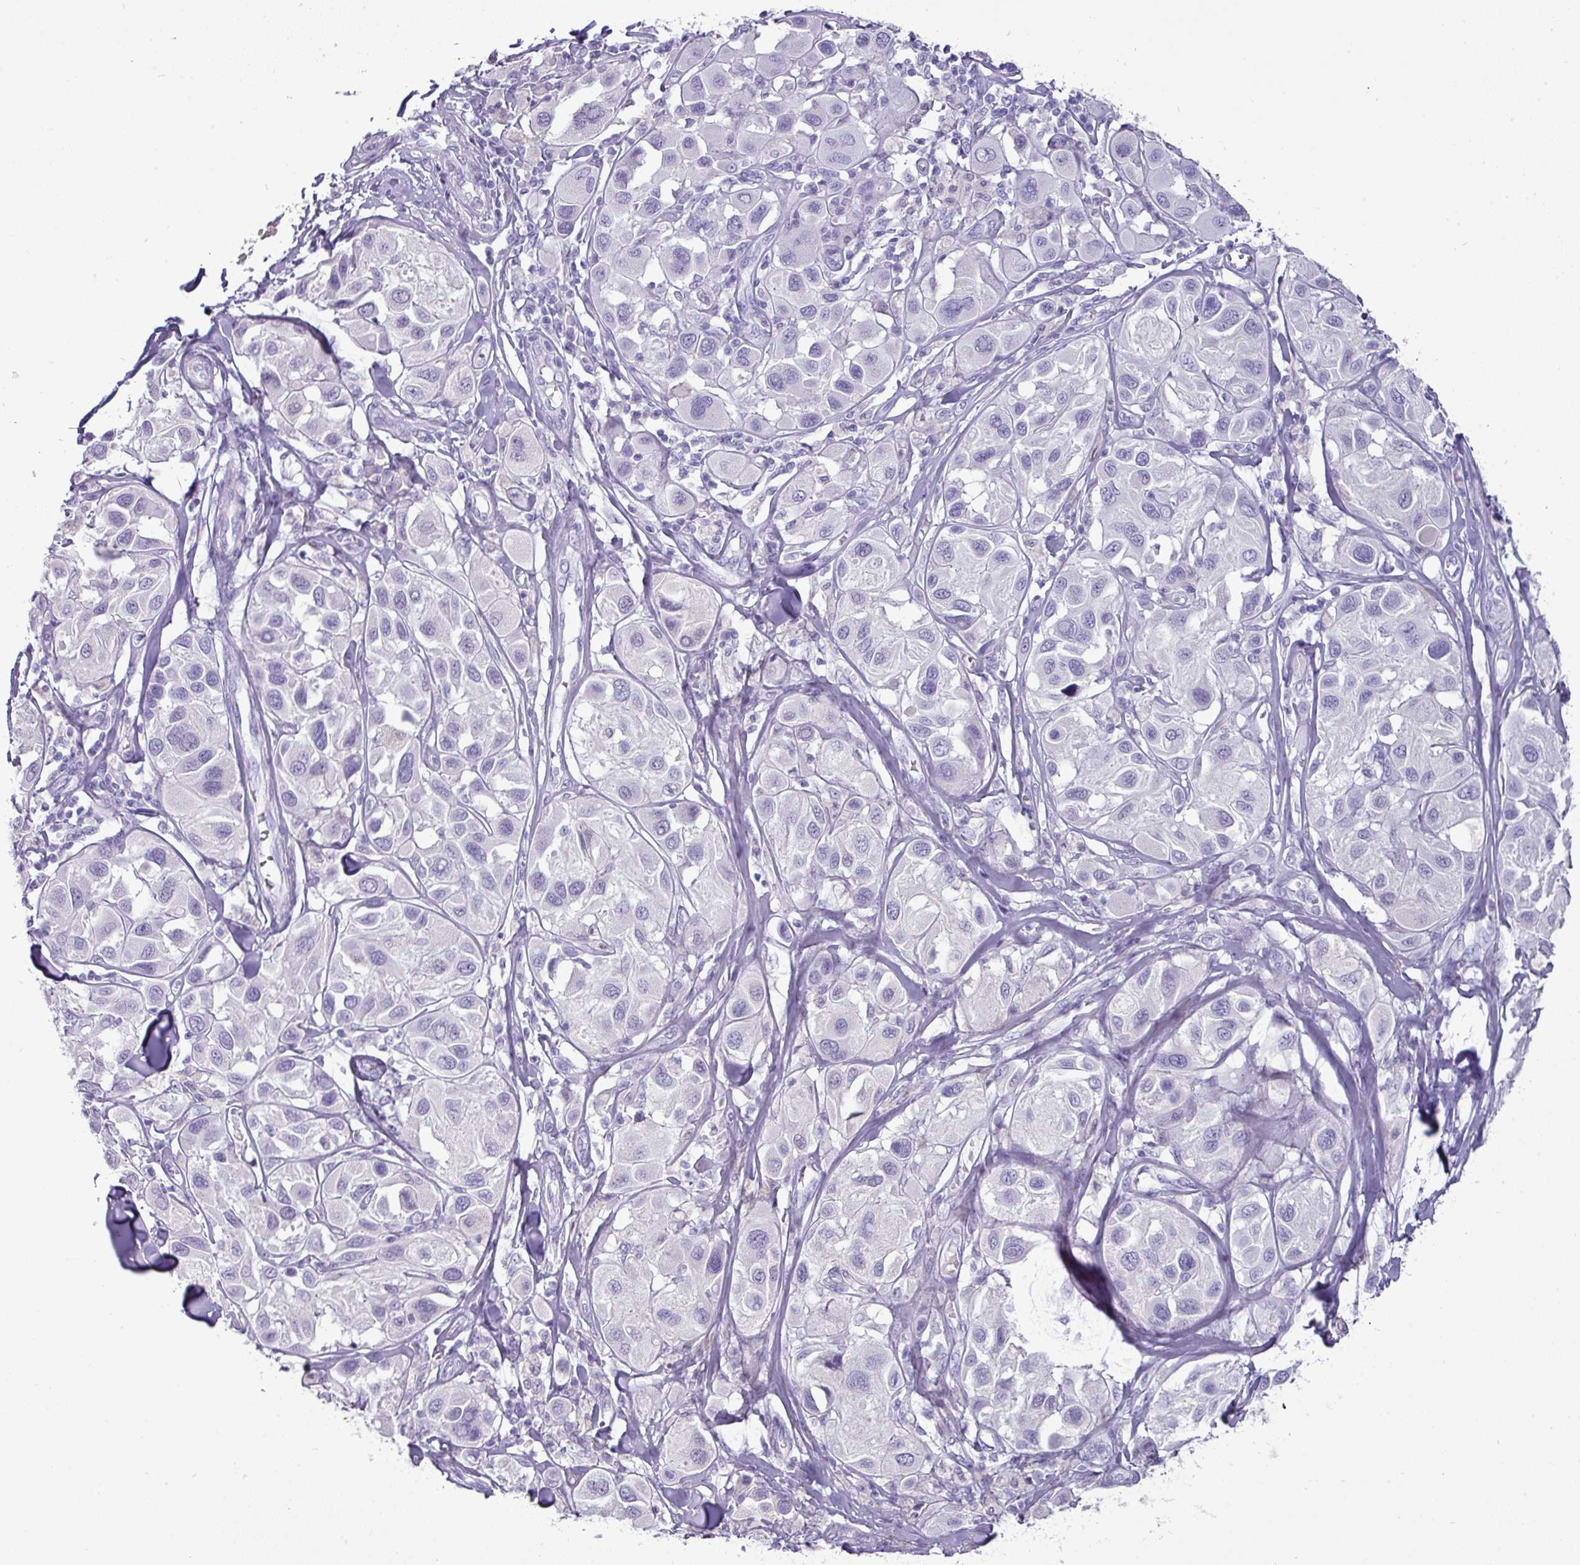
{"staining": {"intensity": "negative", "quantity": "none", "location": "none"}, "tissue": "melanoma", "cell_type": "Tumor cells", "image_type": "cancer", "snomed": [{"axis": "morphology", "description": "Malignant melanoma, Metastatic site"}, {"axis": "topography", "description": "Skin"}], "caption": "An immunohistochemistry (IHC) image of malignant melanoma (metastatic site) is shown. There is no staining in tumor cells of malignant melanoma (metastatic site). (Brightfield microscopy of DAB immunohistochemistry at high magnification).", "gene": "GSTA3", "patient": {"sex": "male", "age": 41}}